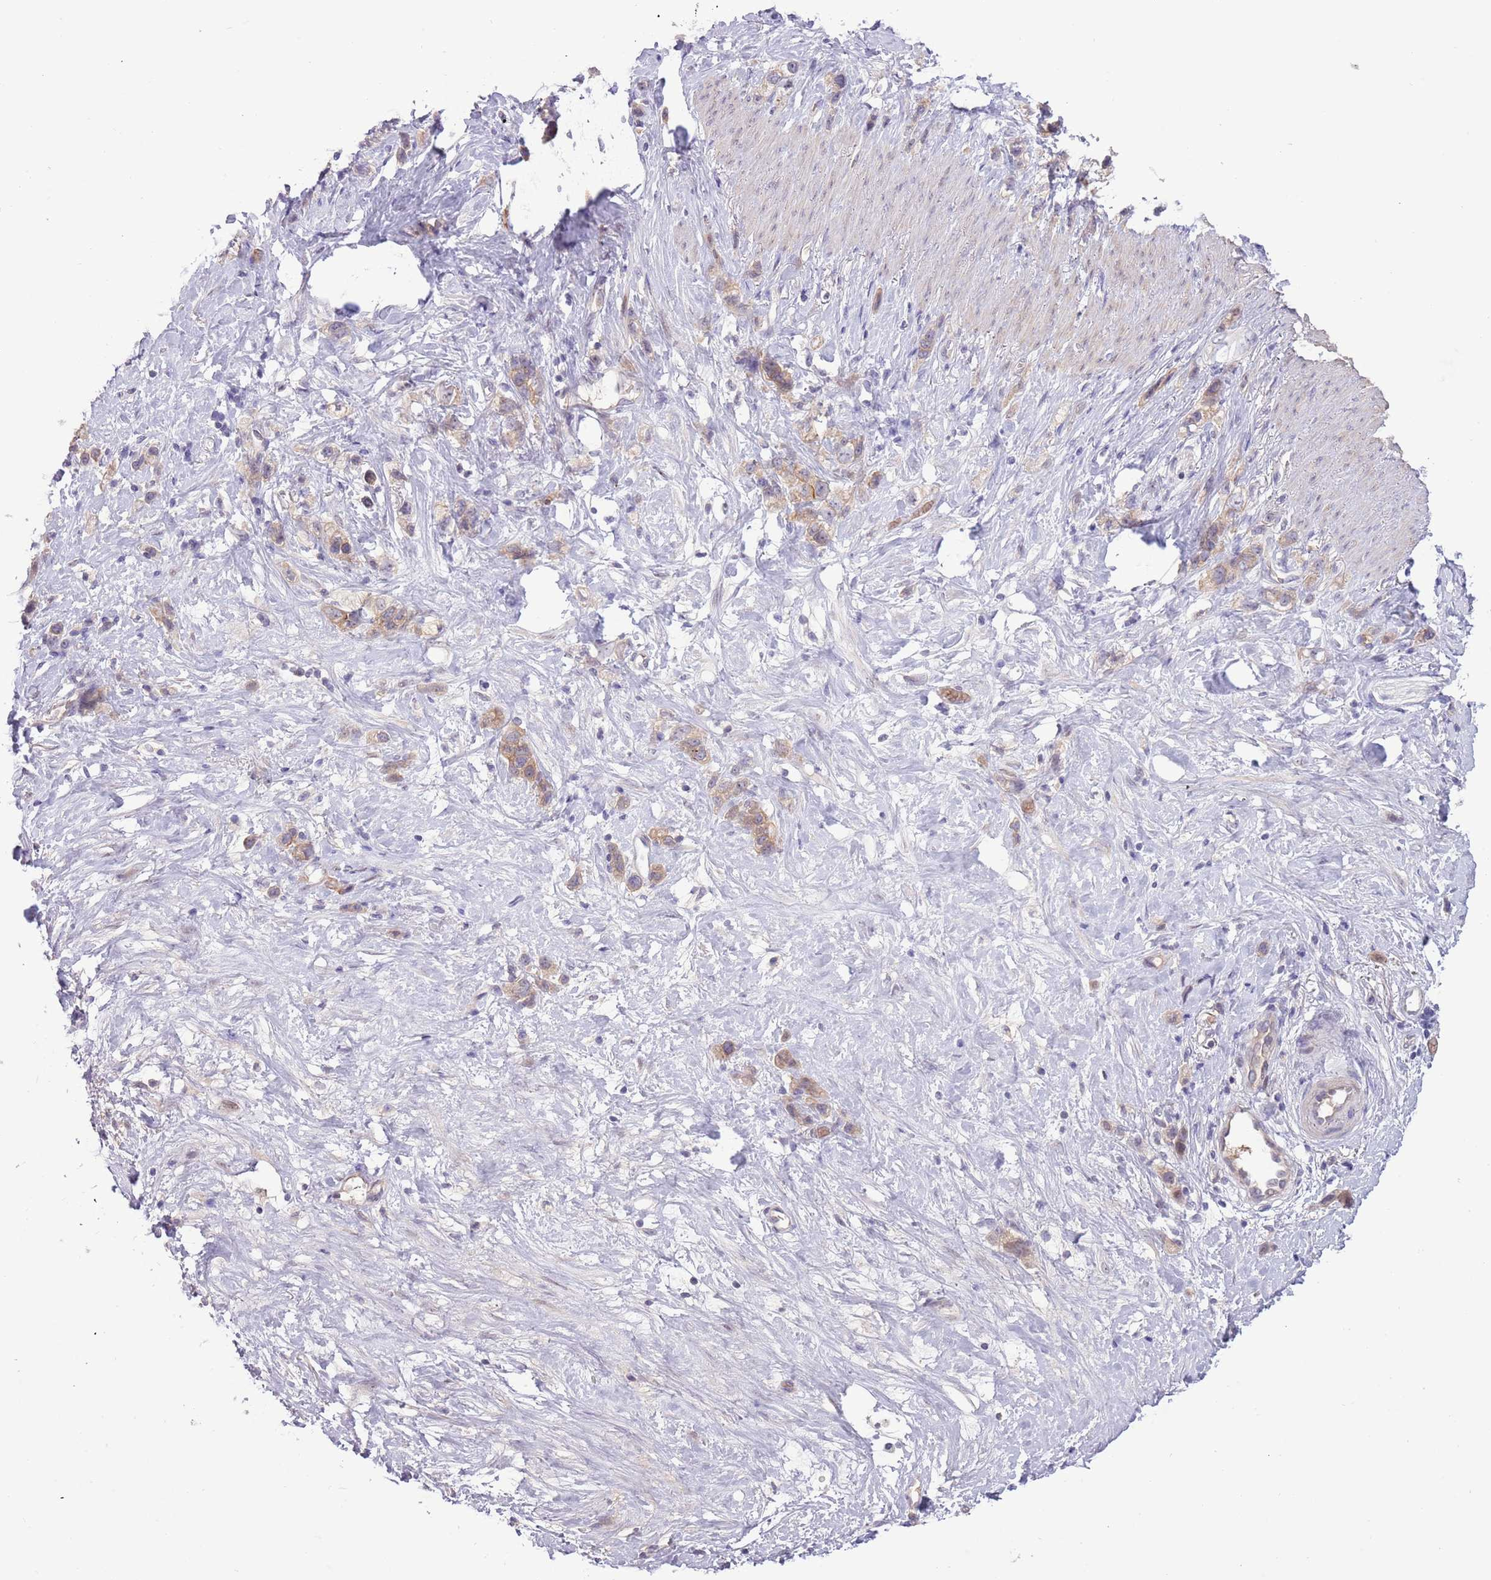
{"staining": {"intensity": "moderate", "quantity": ">75%", "location": "cytoplasmic/membranous"}, "tissue": "stomach cancer", "cell_type": "Tumor cells", "image_type": "cancer", "snomed": [{"axis": "morphology", "description": "Adenocarcinoma, NOS"}, {"axis": "topography", "description": "Stomach"}], "caption": "A medium amount of moderate cytoplasmic/membranous positivity is identified in approximately >75% of tumor cells in stomach adenocarcinoma tissue. (brown staining indicates protein expression, while blue staining denotes nuclei).", "gene": "SHROOM3", "patient": {"sex": "female", "age": 65}}